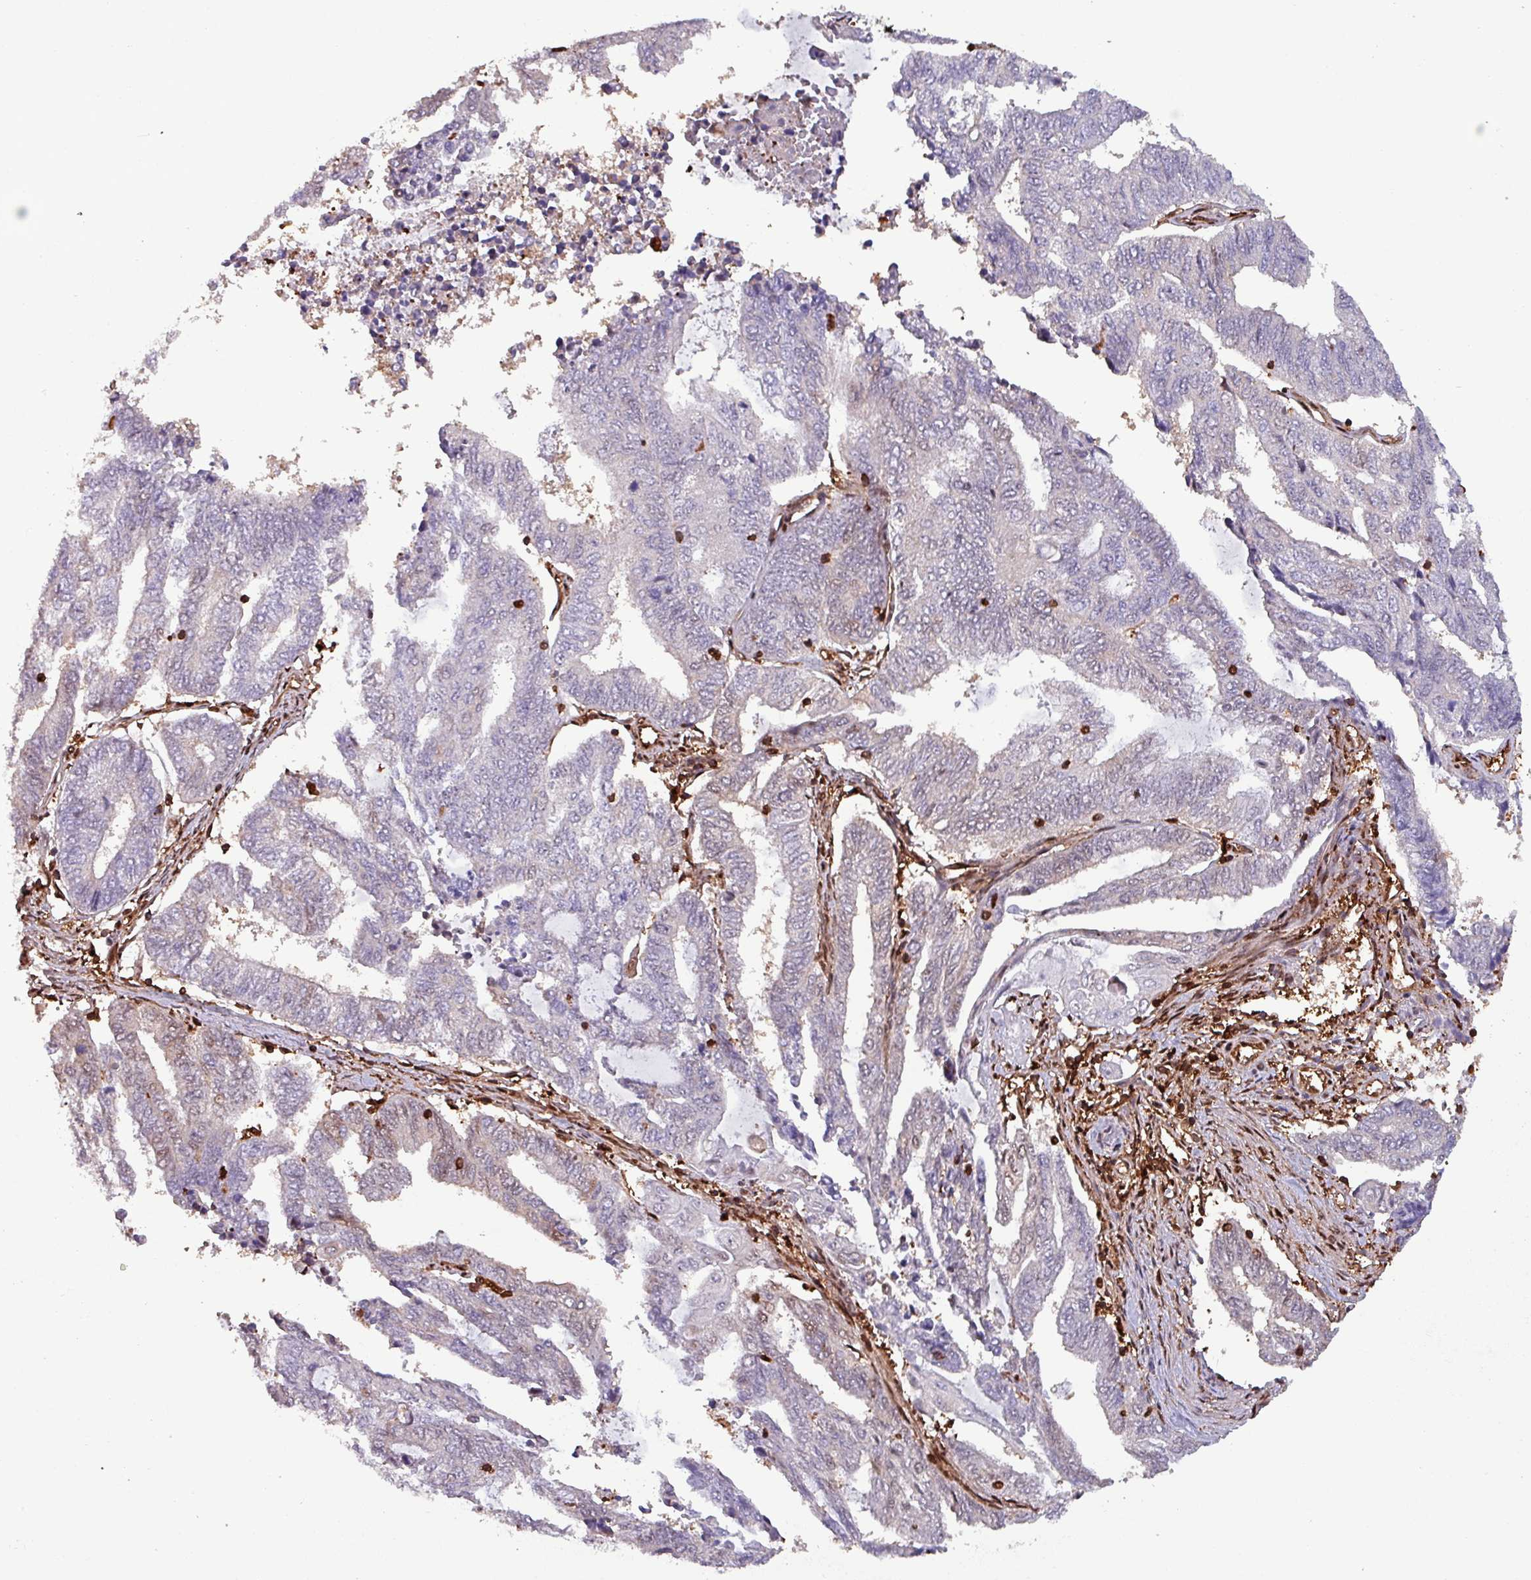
{"staining": {"intensity": "moderate", "quantity": "<25%", "location": "nuclear"}, "tissue": "endometrial cancer", "cell_type": "Tumor cells", "image_type": "cancer", "snomed": [{"axis": "morphology", "description": "Adenocarcinoma, NOS"}, {"axis": "topography", "description": "Uterus"}, {"axis": "topography", "description": "Endometrium"}], "caption": "A brown stain shows moderate nuclear positivity of a protein in endometrial cancer (adenocarcinoma) tumor cells.", "gene": "PSMB8", "patient": {"sex": "female", "age": 70}}